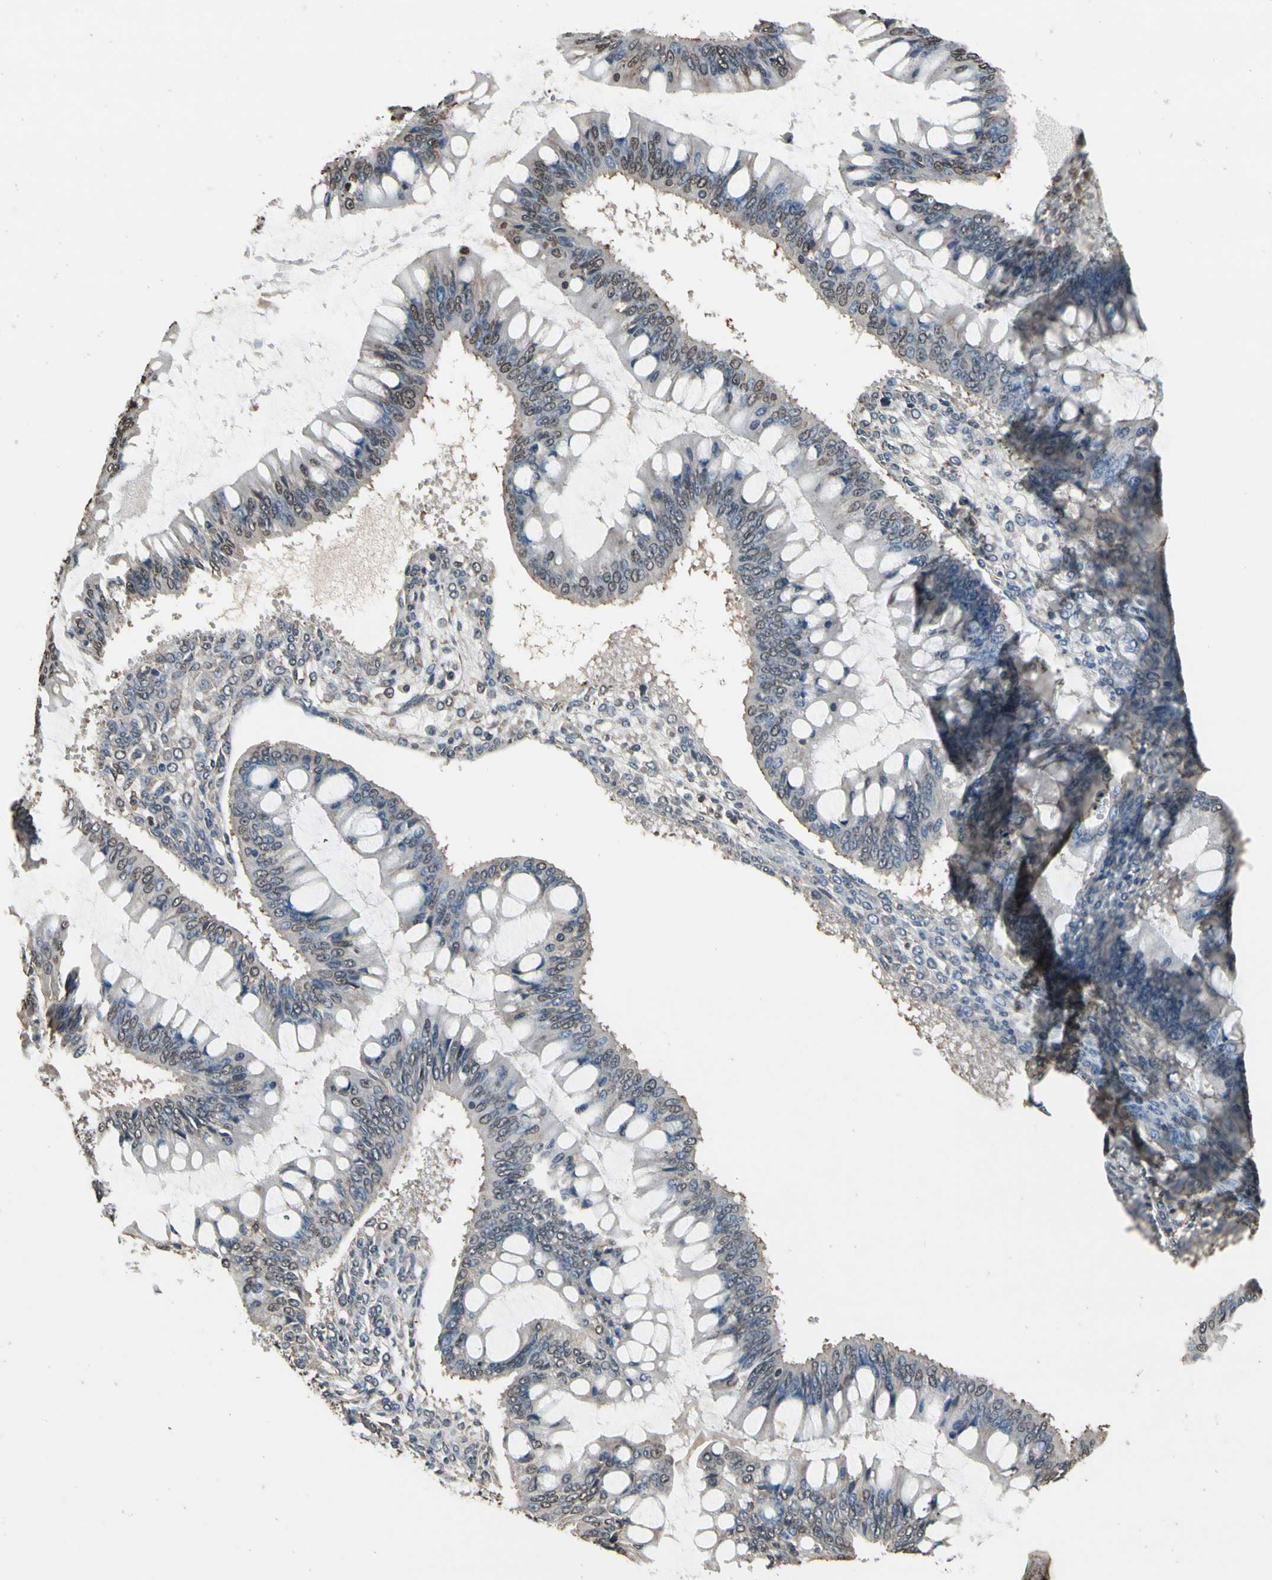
{"staining": {"intensity": "negative", "quantity": "none", "location": "none"}, "tissue": "ovarian cancer", "cell_type": "Tumor cells", "image_type": "cancer", "snomed": [{"axis": "morphology", "description": "Cystadenocarcinoma, mucinous, NOS"}, {"axis": "topography", "description": "Ovary"}], "caption": "DAB (3,3'-diaminobenzidine) immunohistochemical staining of human ovarian cancer (mucinous cystadenocarcinoma) shows no significant staining in tumor cells. (DAB immunohistochemistry (IHC), high magnification).", "gene": "HIPK2", "patient": {"sex": "female", "age": 73}}